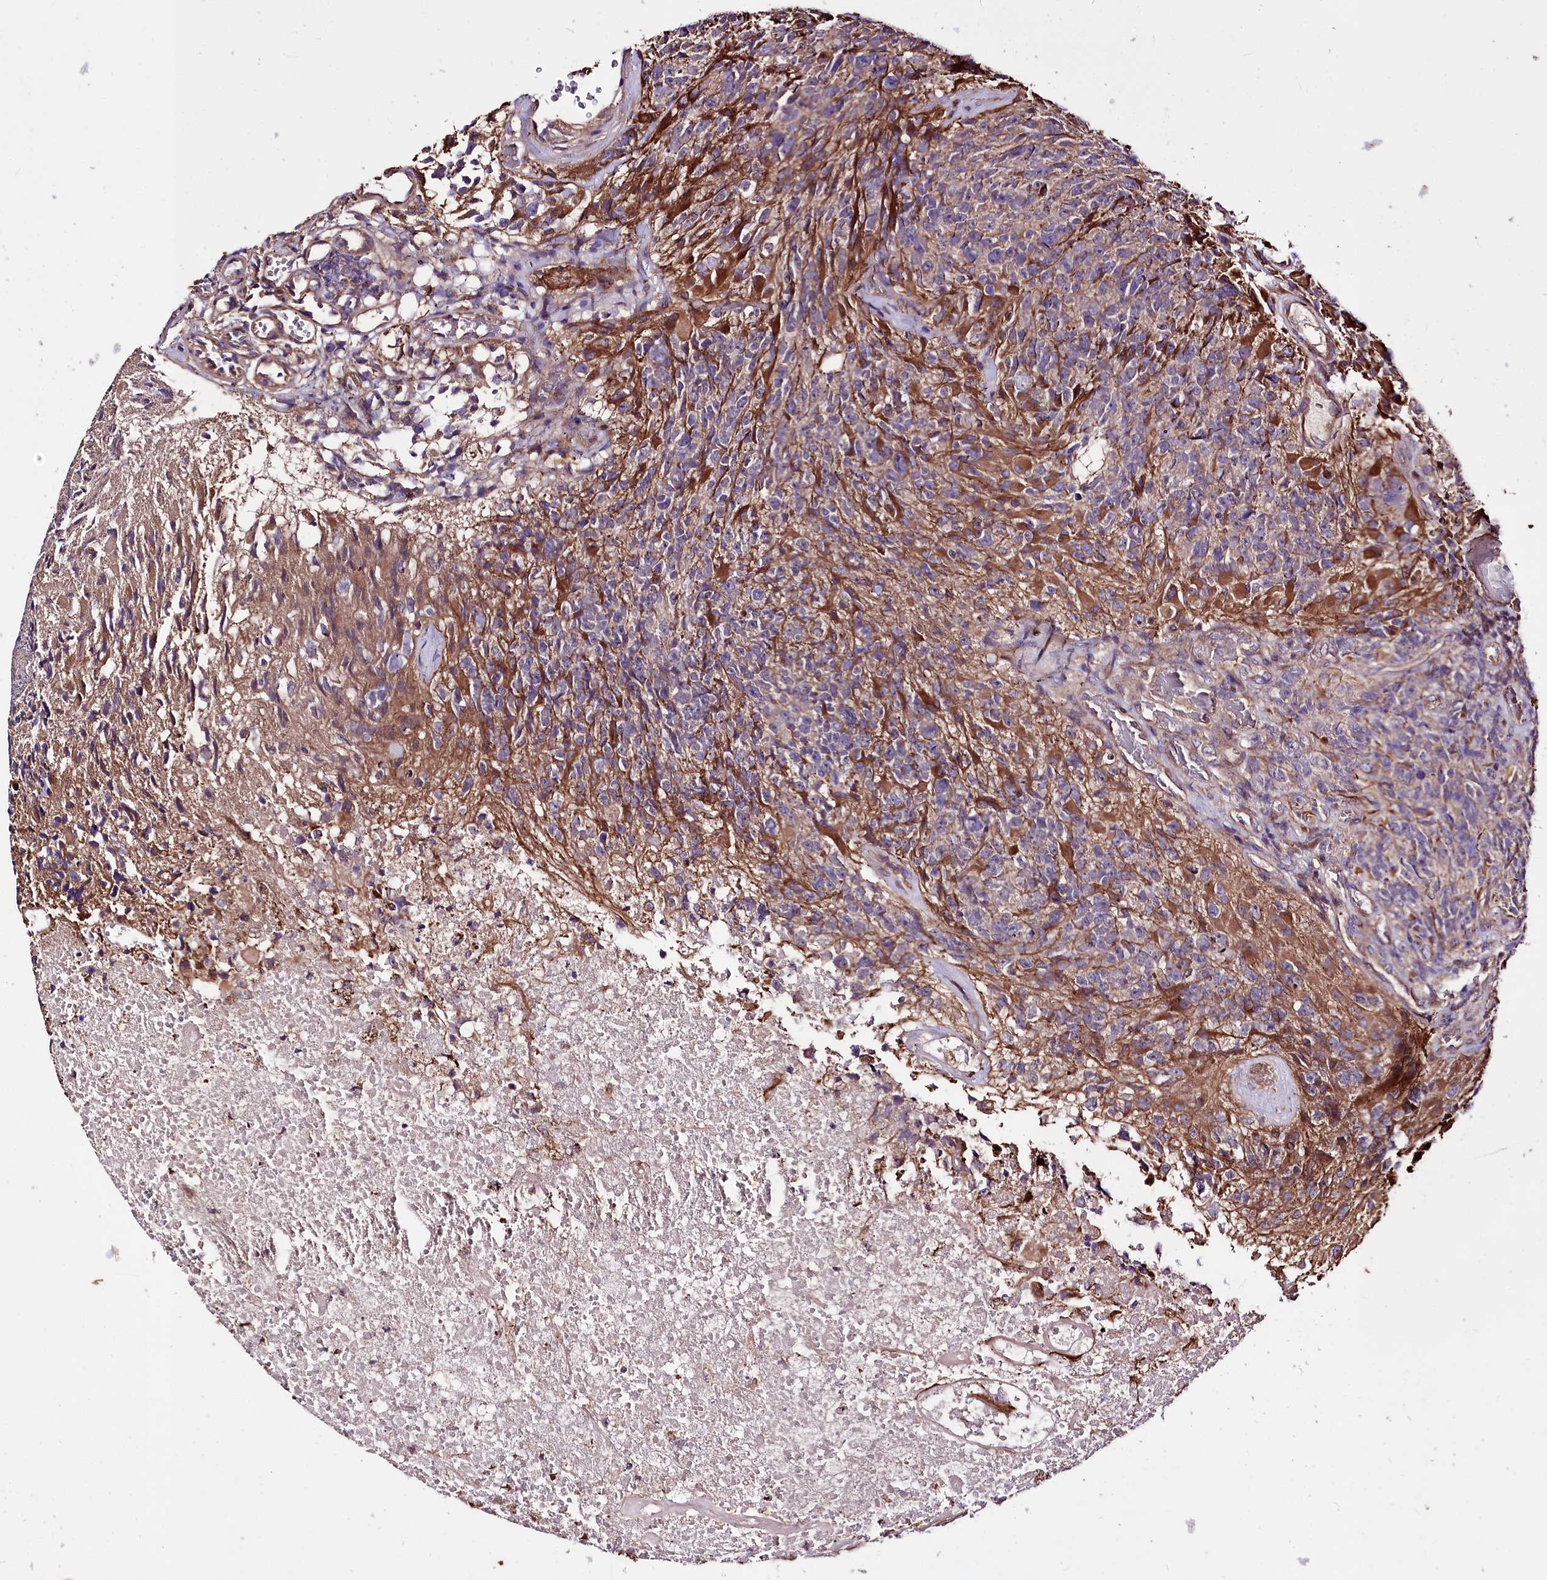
{"staining": {"intensity": "negative", "quantity": "none", "location": "none"}, "tissue": "glioma", "cell_type": "Tumor cells", "image_type": "cancer", "snomed": [{"axis": "morphology", "description": "Glioma, malignant, High grade"}, {"axis": "topography", "description": "Brain"}], "caption": "High magnification brightfield microscopy of glioma stained with DAB (3,3'-diaminobenzidine) (brown) and counterstained with hematoxylin (blue): tumor cells show no significant staining.", "gene": "WWC1", "patient": {"sex": "male", "age": 76}}